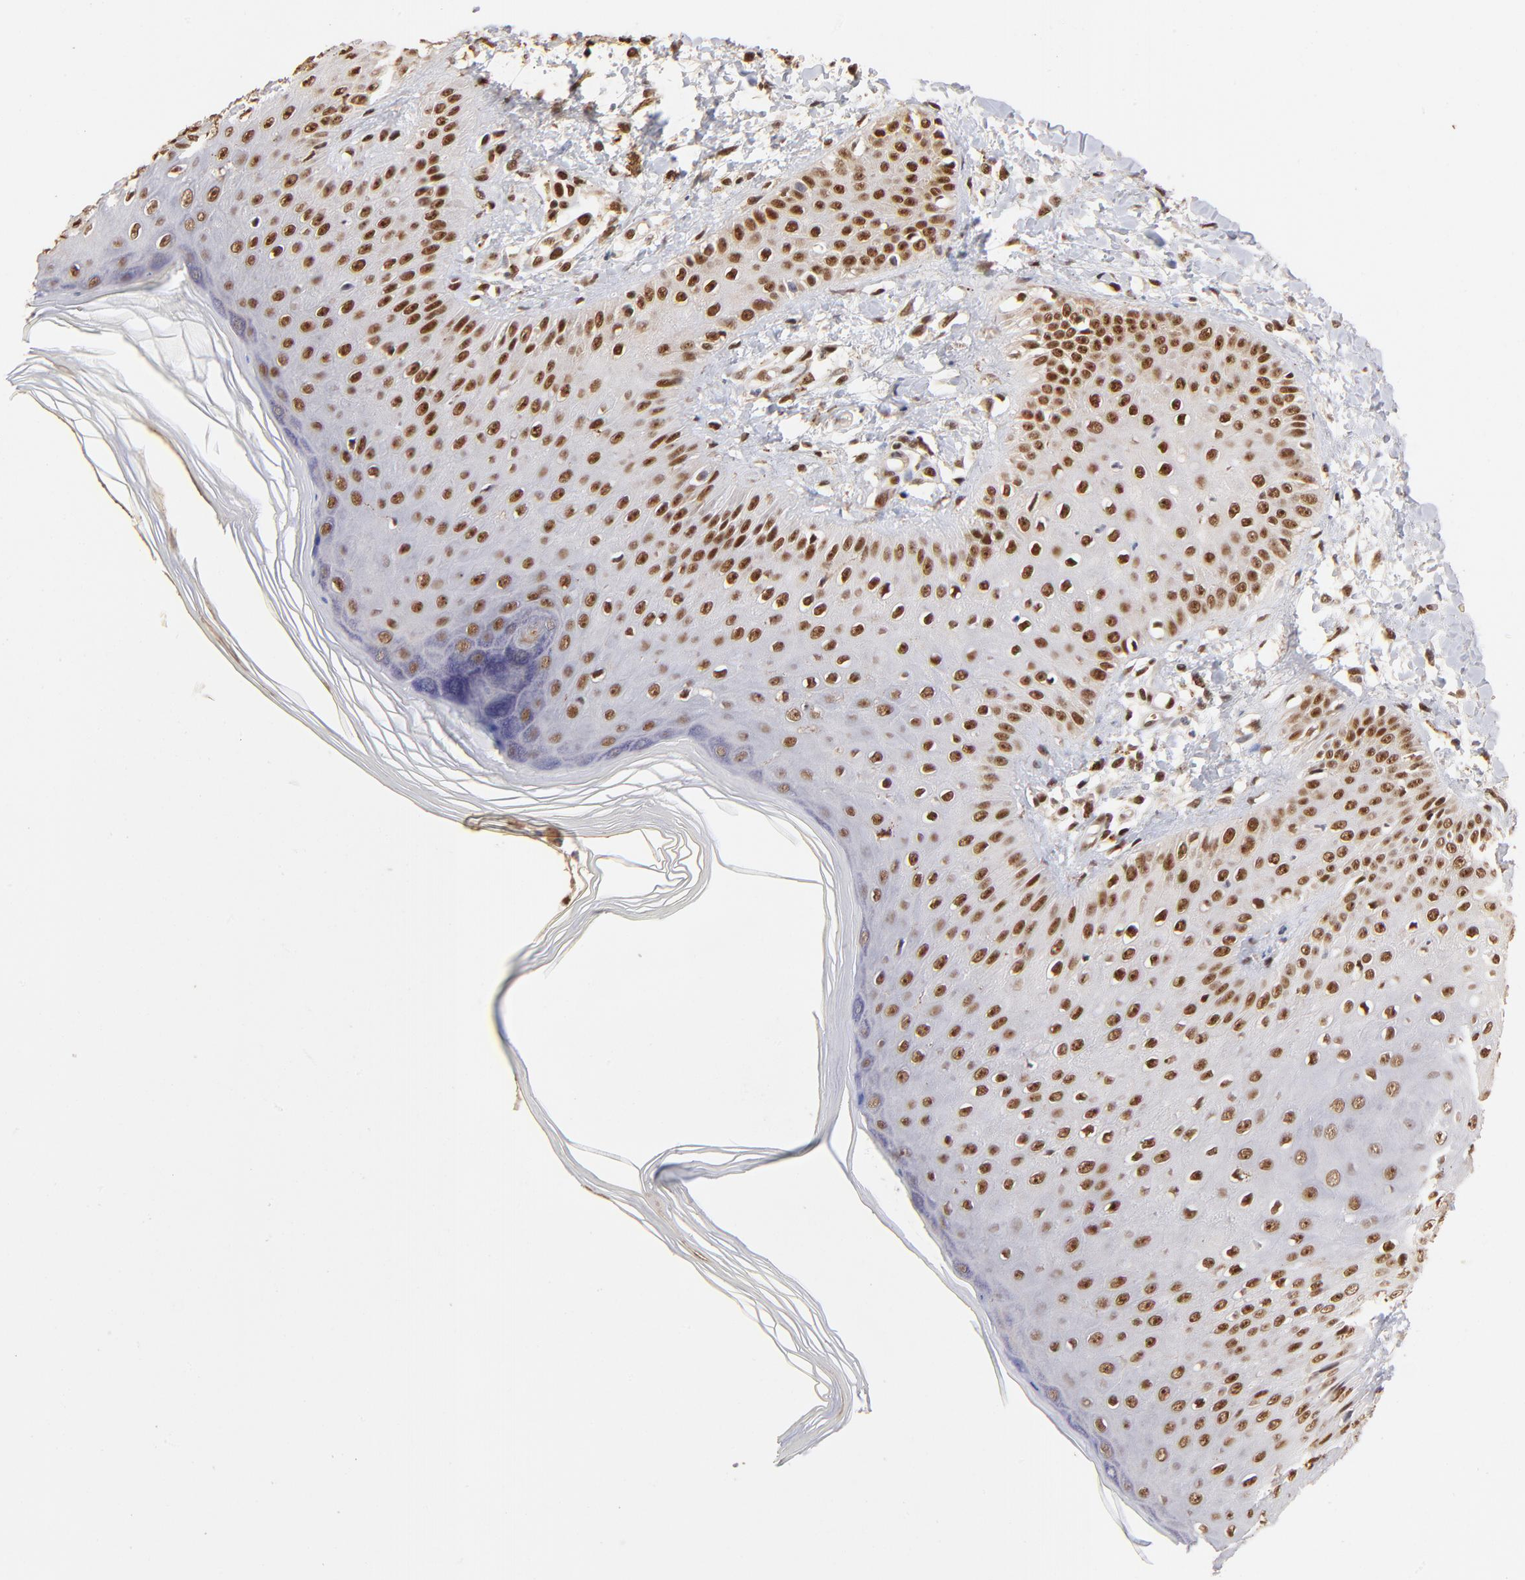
{"staining": {"intensity": "strong", "quantity": ">75%", "location": "nuclear"}, "tissue": "skin", "cell_type": "Epidermal cells", "image_type": "normal", "snomed": [{"axis": "morphology", "description": "Normal tissue, NOS"}, {"axis": "morphology", "description": "Inflammation, NOS"}, {"axis": "topography", "description": "Soft tissue"}, {"axis": "topography", "description": "Anal"}], "caption": "Immunohistochemistry (IHC) staining of benign skin, which shows high levels of strong nuclear expression in about >75% of epidermal cells indicating strong nuclear protein expression. The staining was performed using DAB (3,3'-diaminobenzidine) (brown) for protein detection and nuclei were counterstained in hematoxylin (blue).", "gene": "ZNF146", "patient": {"sex": "female", "age": 15}}